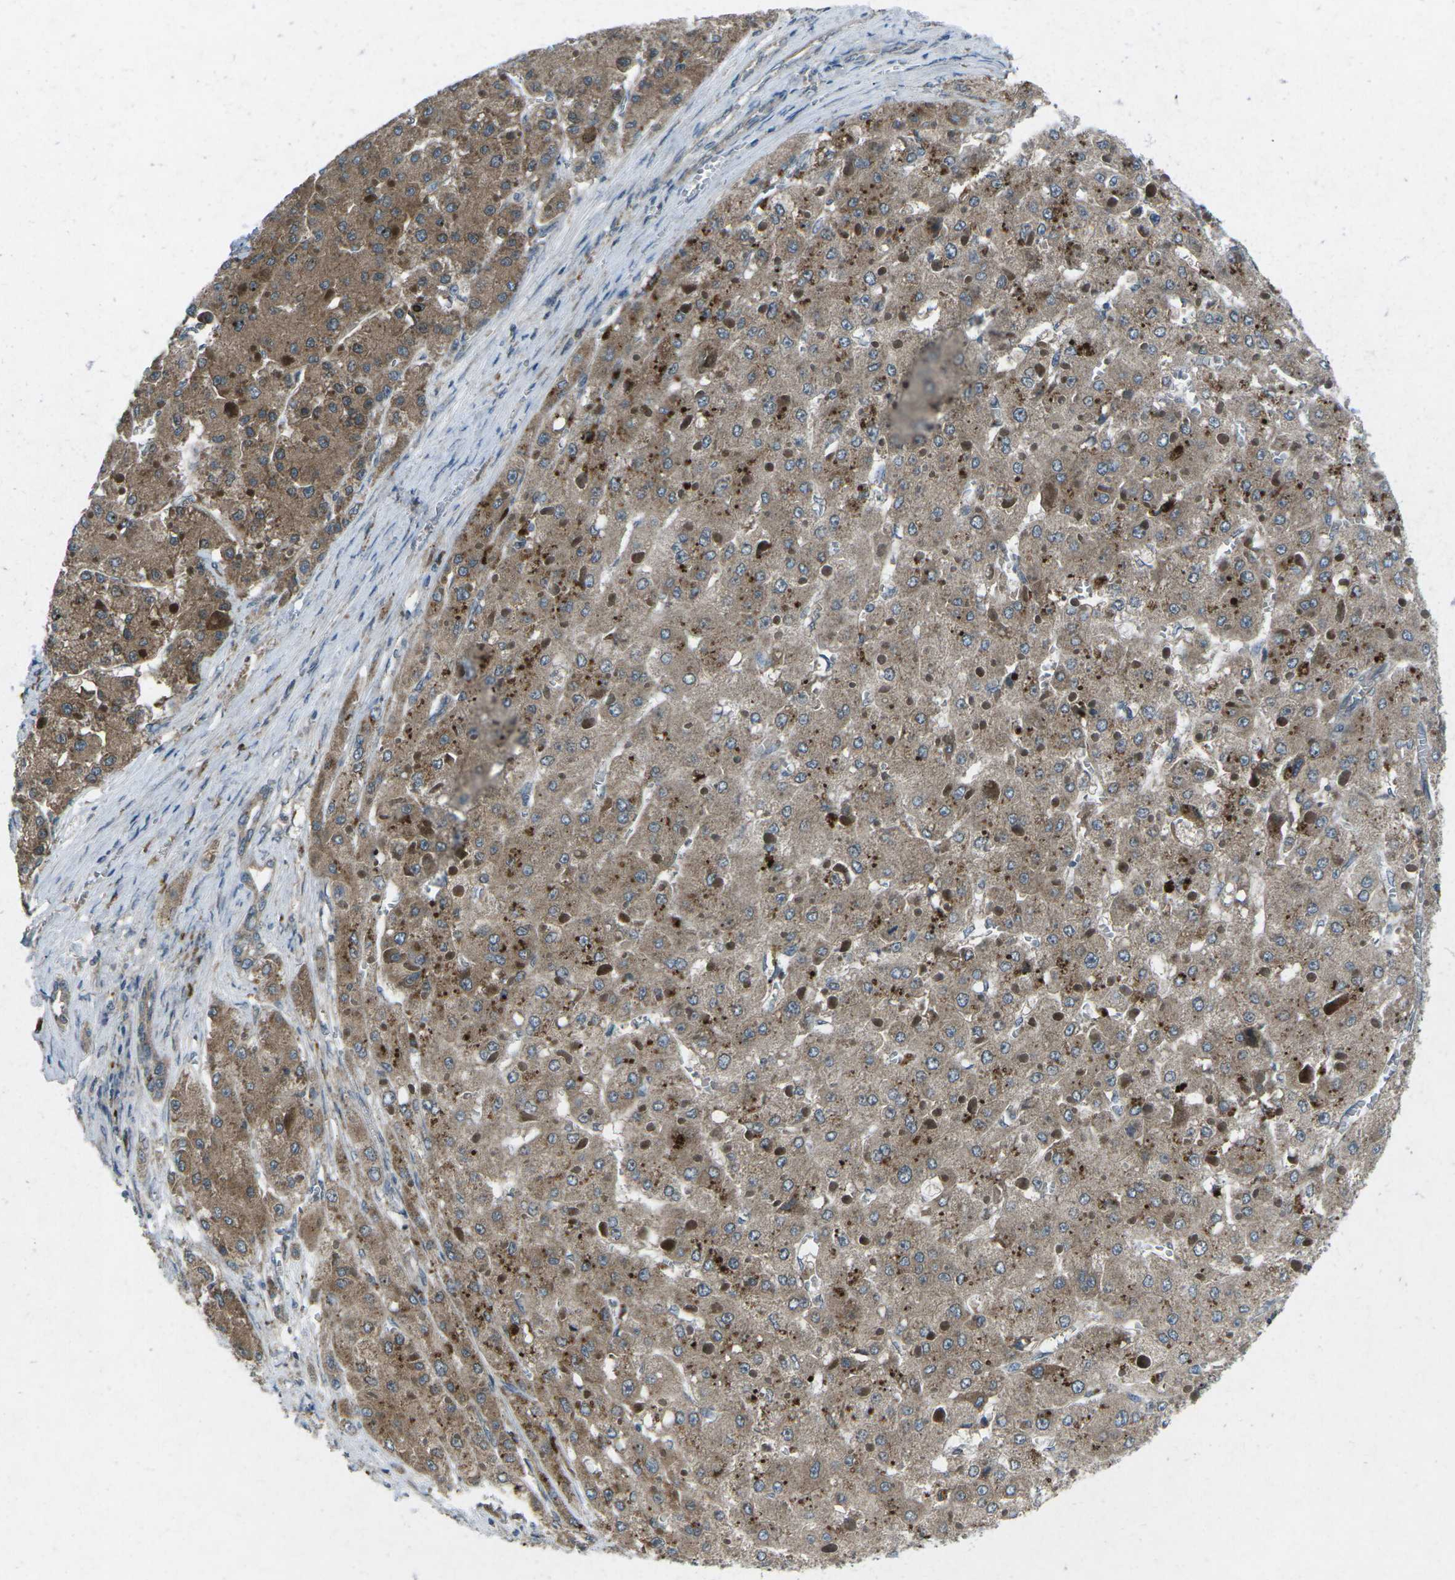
{"staining": {"intensity": "moderate", "quantity": ">75%", "location": "cytoplasmic/membranous"}, "tissue": "liver cancer", "cell_type": "Tumor cells", "image_type": "cancer", "snomed": [{"axis": "morphology", "description": "Carcinoma, Hepatocellular, NOS"}, {"axis": "topography", "description": "Liver"}], "caption": "Brown immunohistochemical staining in human hepatocellular carcinoma (liver) shows moderate cytoplasmic/membranous expression in about >75% of tumor cells.", "gene": "CDK16", "patient": {"sex": "female", "age": 73}}